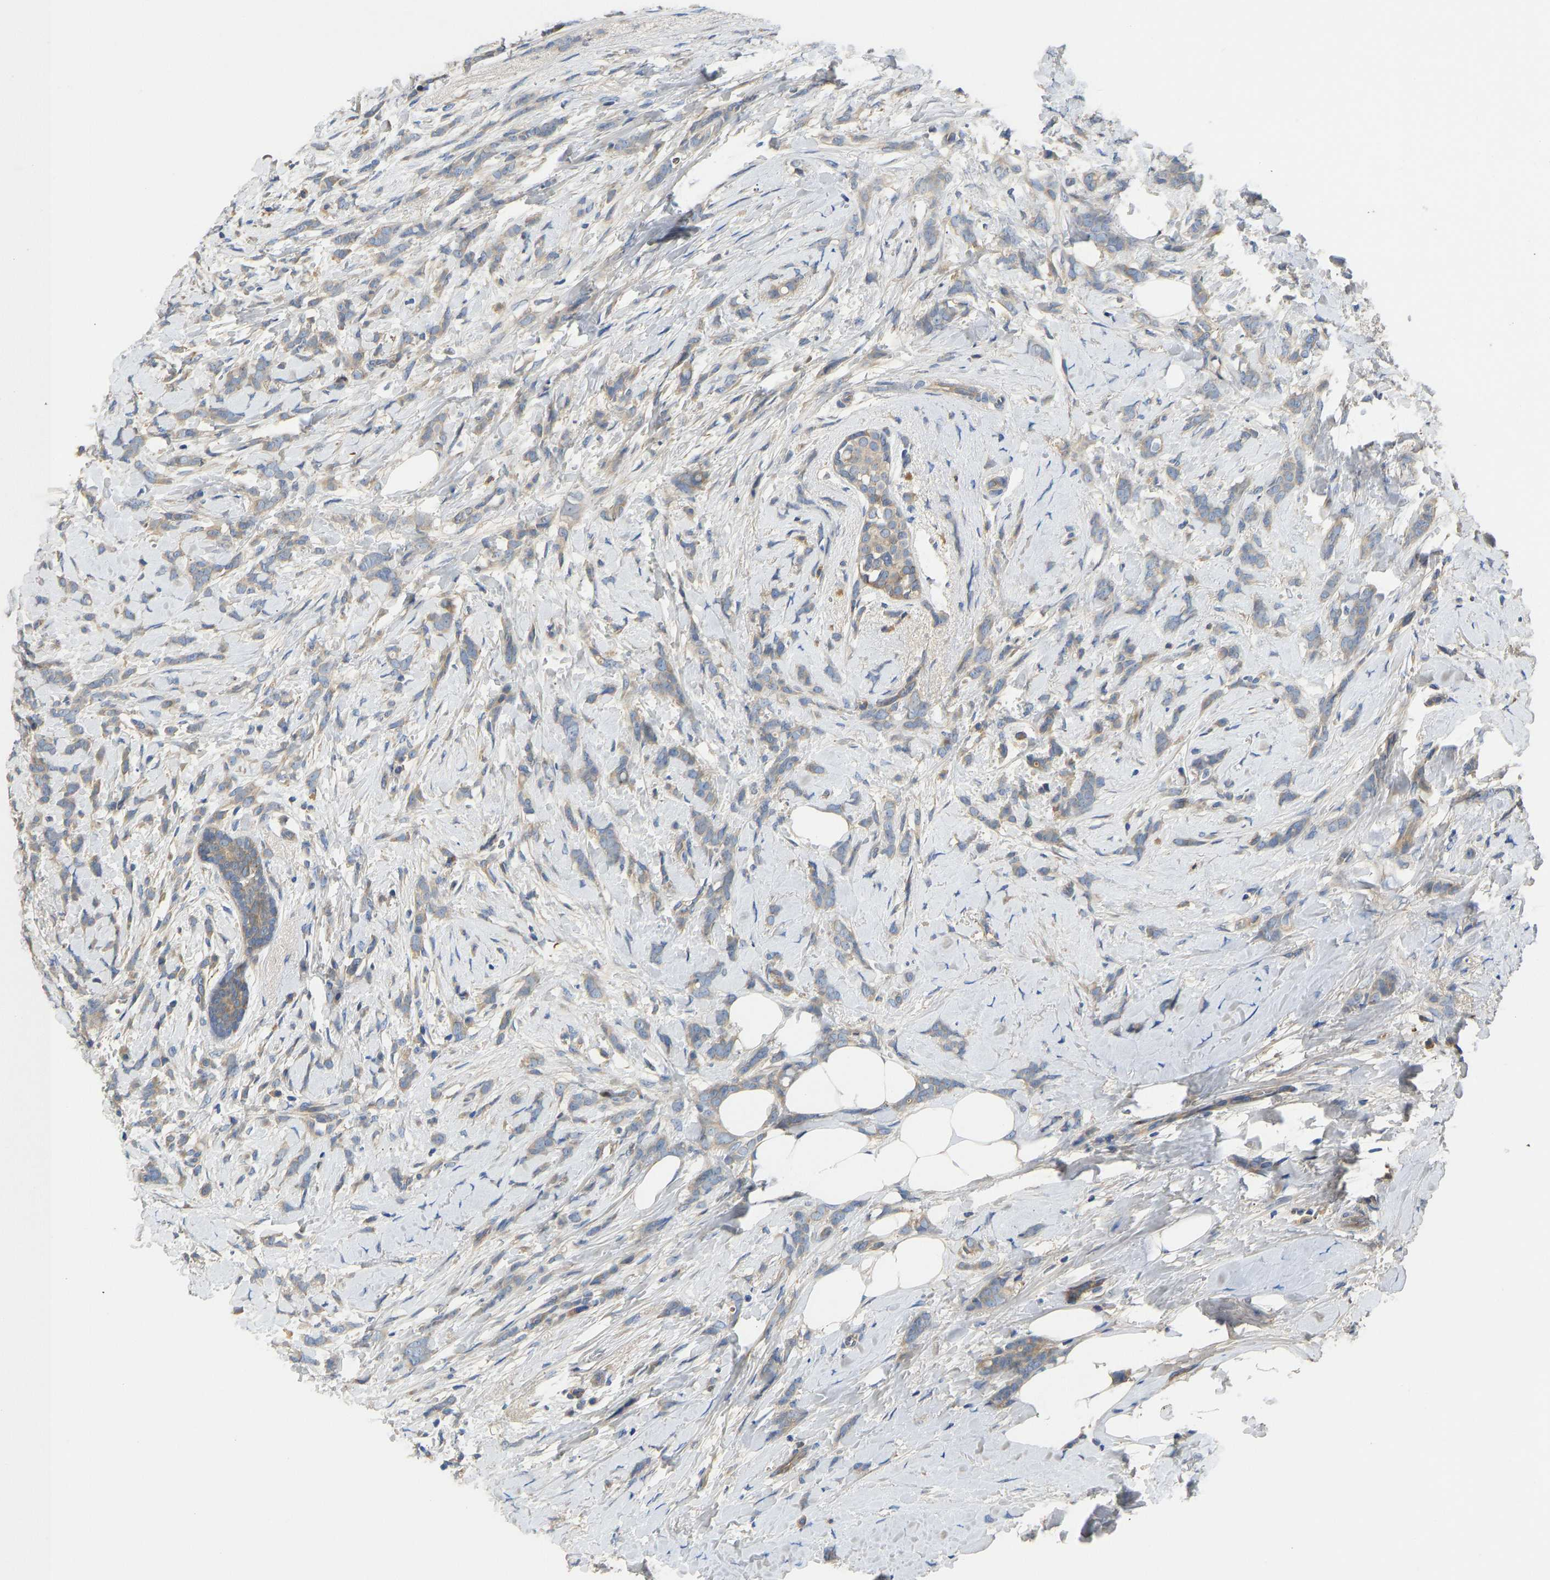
{"staining": {"intensity": "weak", "quantity": "<25%", "location": "cytoplasmic/membranous"}, "tissue": "breast cancer", "cell_type": "Tumor cells", "image_type": "cancer", "snomed": [{"axis": "morphology", "description": "Lobular carcinoma, in situ"}, {"axis": "morphology", "description": "Lobular carcinoma"}, {"axis": "topography", "description": "Breast"}], "caption": "Immunohistochemistry (IHC) micrograph of human breast cancer stained for a protein (brown), which shows no positivity in tumor cells.", "gene": "VCPKMT", "patient": {"sex": "female", "age": 41}}